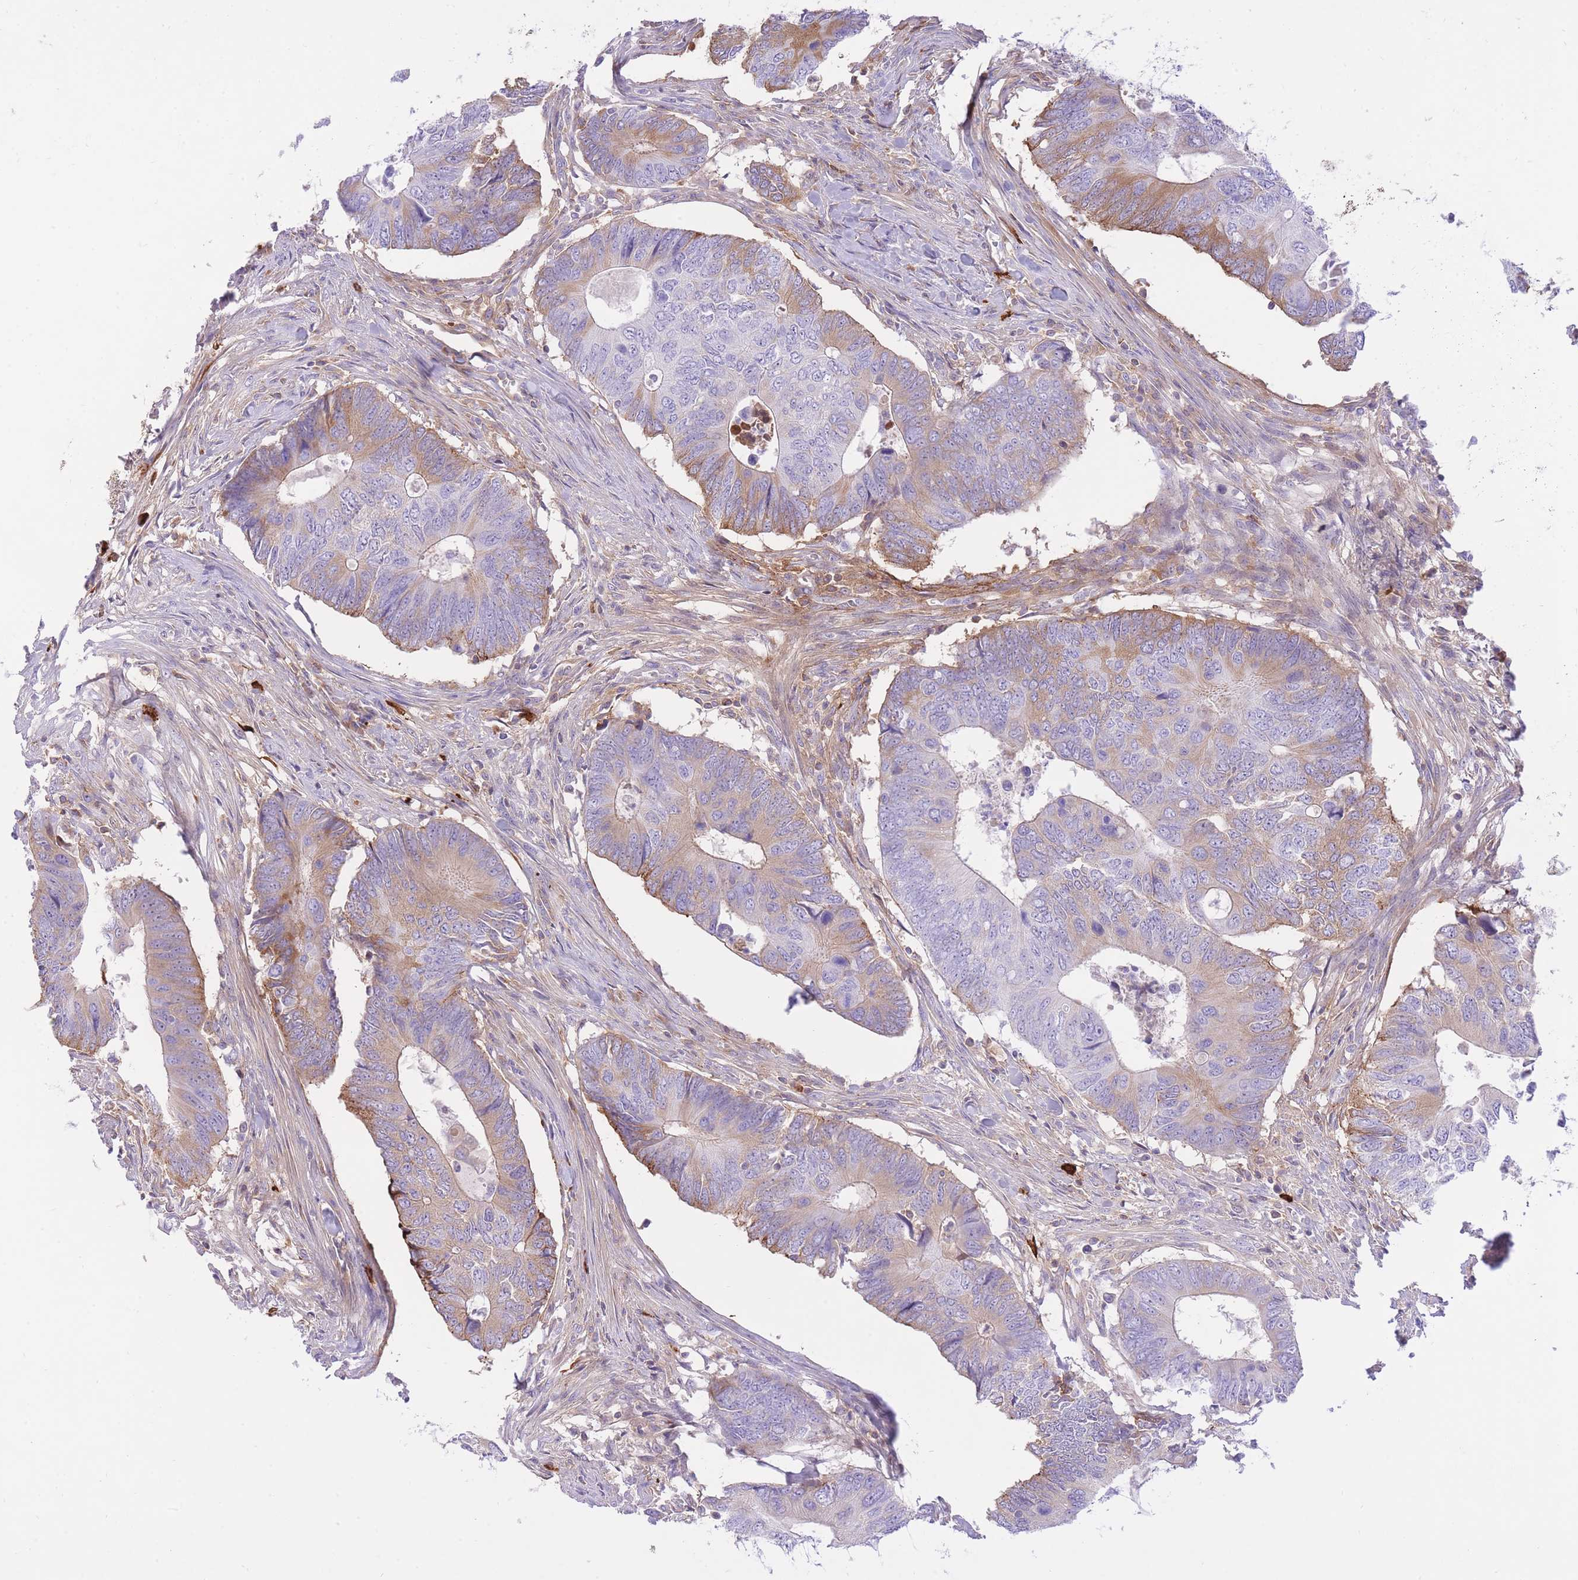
{"staining": {"intensity": "moderate", "quantity": "<25%", "location": "cytoplasmic/membranous"}, "tissue": "colorectal cancer", "cell_type": "Tumor cells", "image_type": "cancer", "snomed": [{"axis": "morphology", "description": "Adenocarcinoma, NOS"}, {"axis": "topography", "description": "Colon"}], "caption": "Protein expression analysis of human colorectal cancer (adenocarcinoma) reveals moderate cytoplasmic/membranous staining in approximately <25% of tumor cells.", "gene": "HRG", "patient": {"sex": "male", "age": 87}}